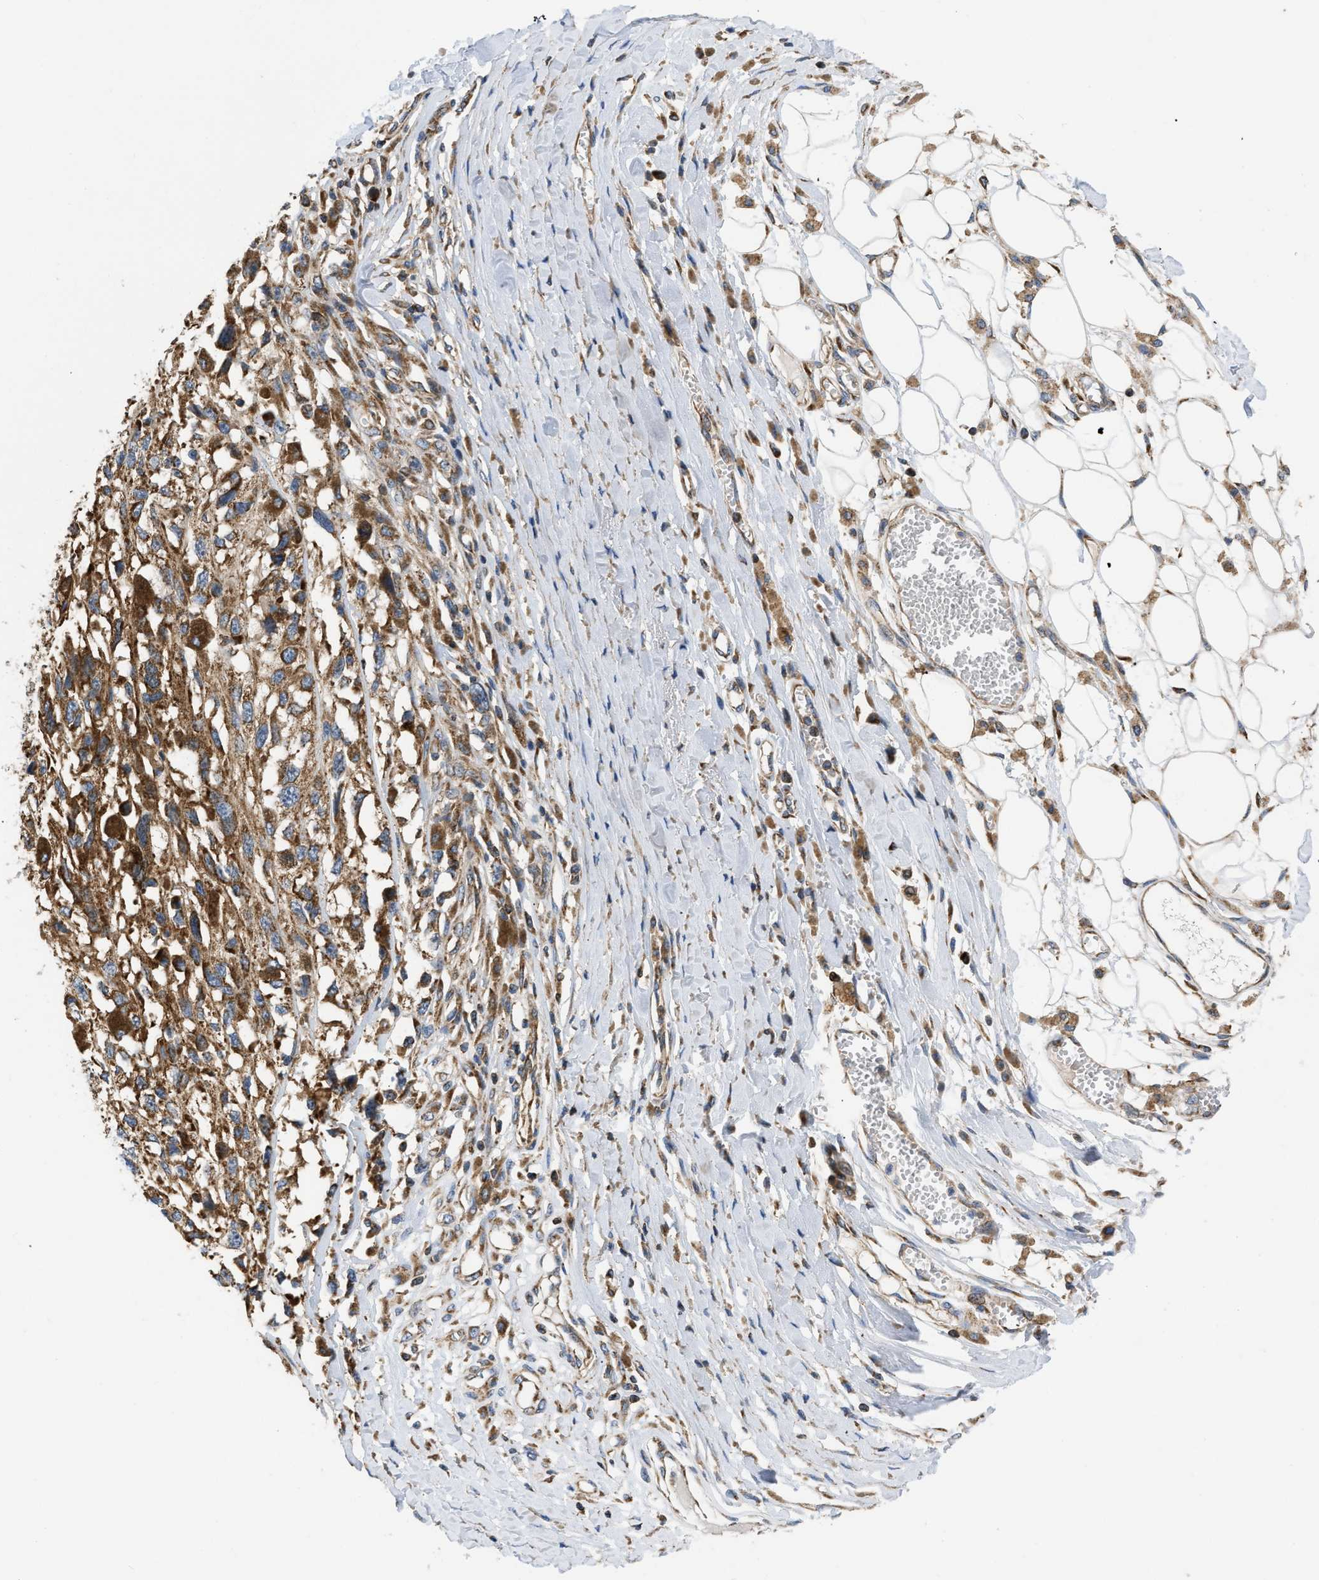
{"staining": {"intensity": "moderate", "quantity": ">75%", "location": "cytoplasmic/membranous"}, "tissue": "melanoma", "cell_type": "Tumor cells", "image_type": "cancer", "snomed": [{"axis": "morphology", "description": "Malignant melanoma, Metastatic site"}, {"axis": "topography", "description": "Lymph node"}], "caption": "IHC (DAB) staining of melanoma reveals moderate cytoplasmic/membranous protein expression in about >75% of tumor cells.", "gene": "OPTN", "patient": {"sex": "male", "age": 59}}